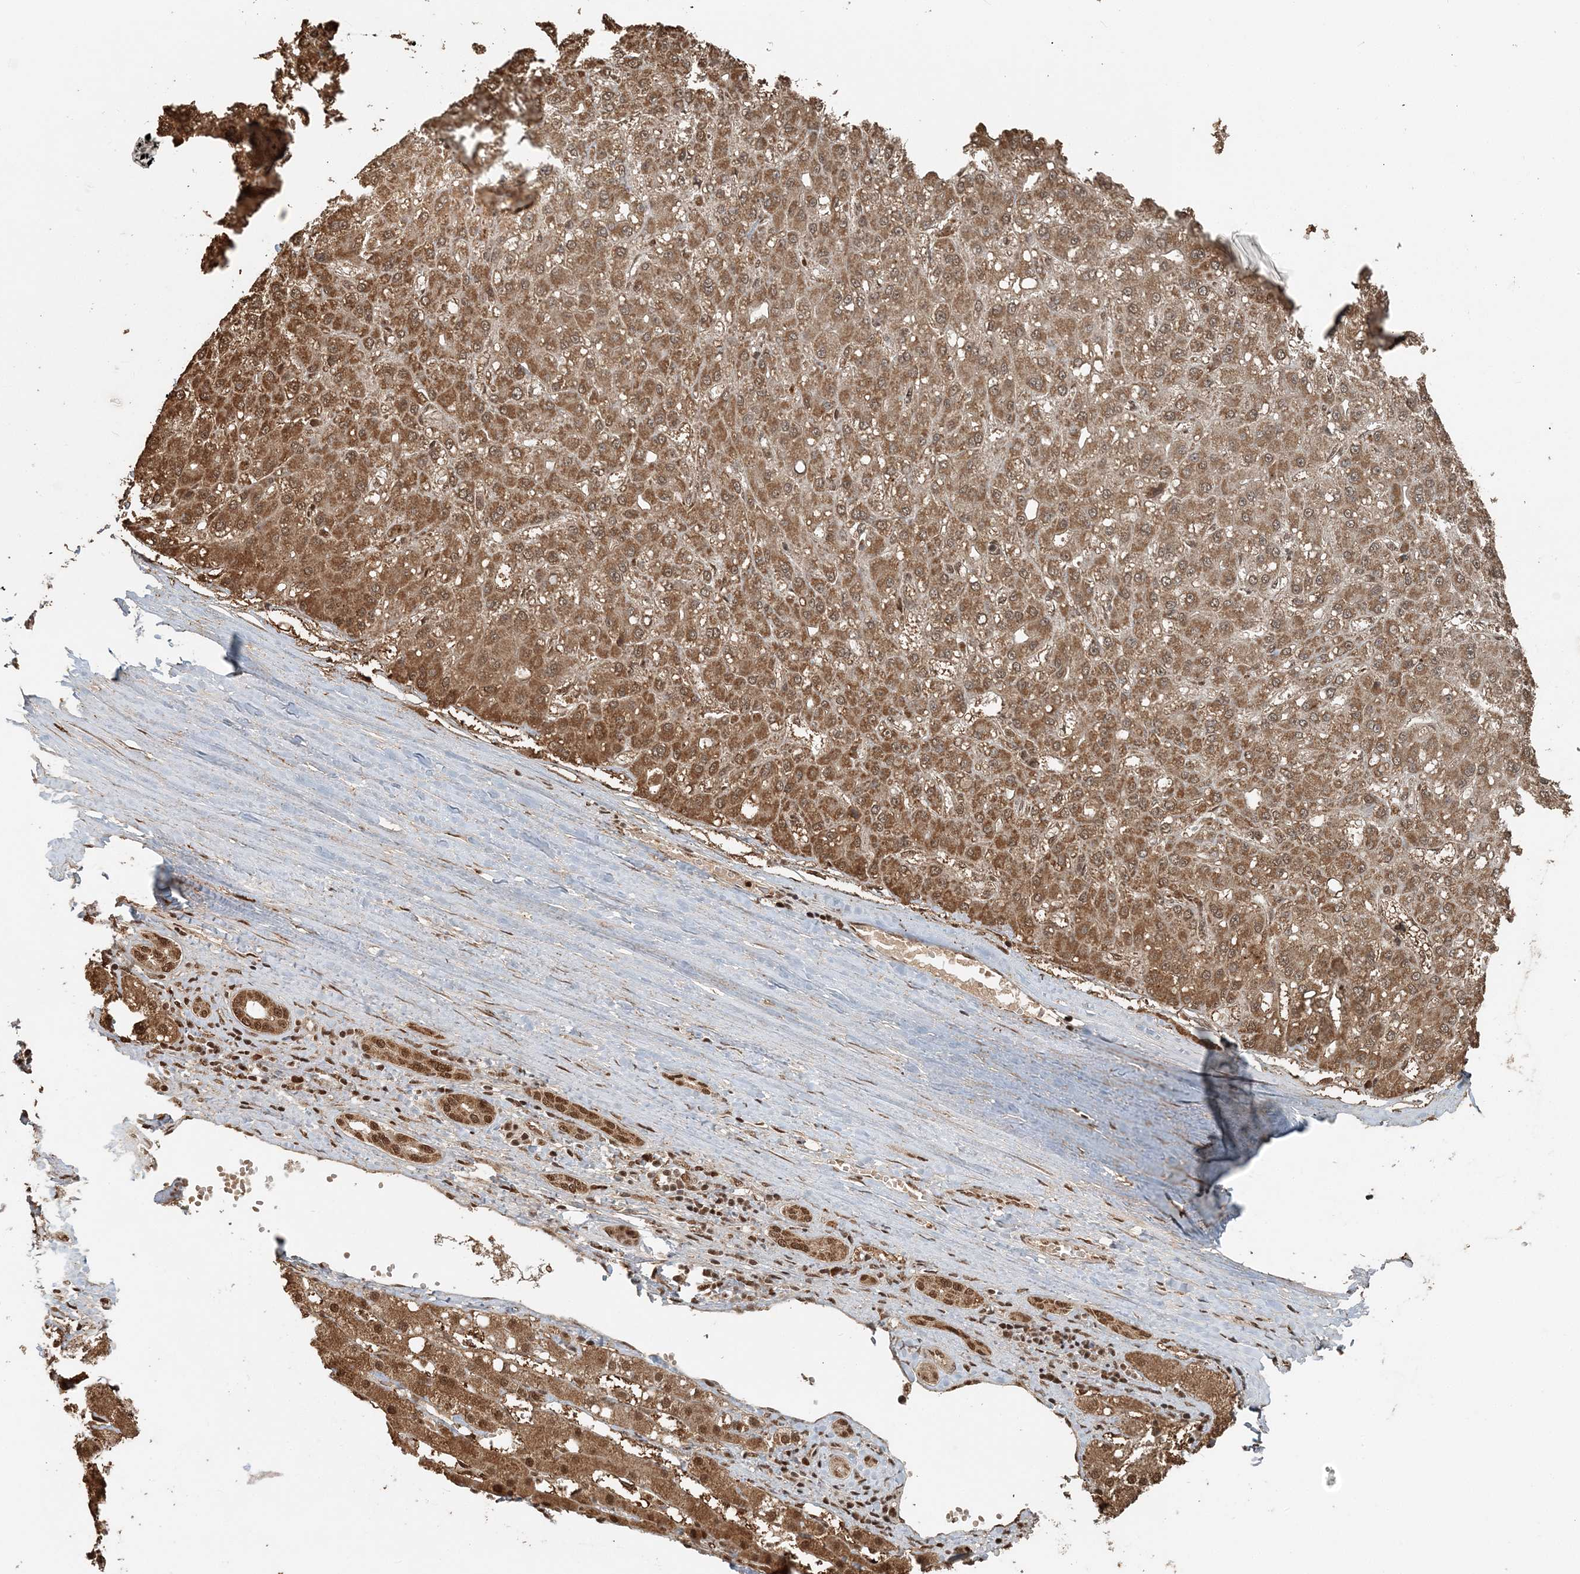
{"staining": {"intensity": "moderate", "quantity": ">75%", "location": "cytoplasmic/membranous,nuclear"}, "tissue": "liver cancer", "cell_type": "Tumor cells", "image_type": "cancer", "snomed": [{"axis": "morphology", "description": "Carcinoma, Hepatocellular, NOS"}, {"axis": "topography", "description": "Liver"}], "caption": "A brown stain labels moderate cytoplasmic/membranous and nuclear staining of a protein in human liver cancer (hepatocellular carcinoma) tumor cells.", "gene": "ARHGAP35", "patient": {"sex": "male", "age": 67}}